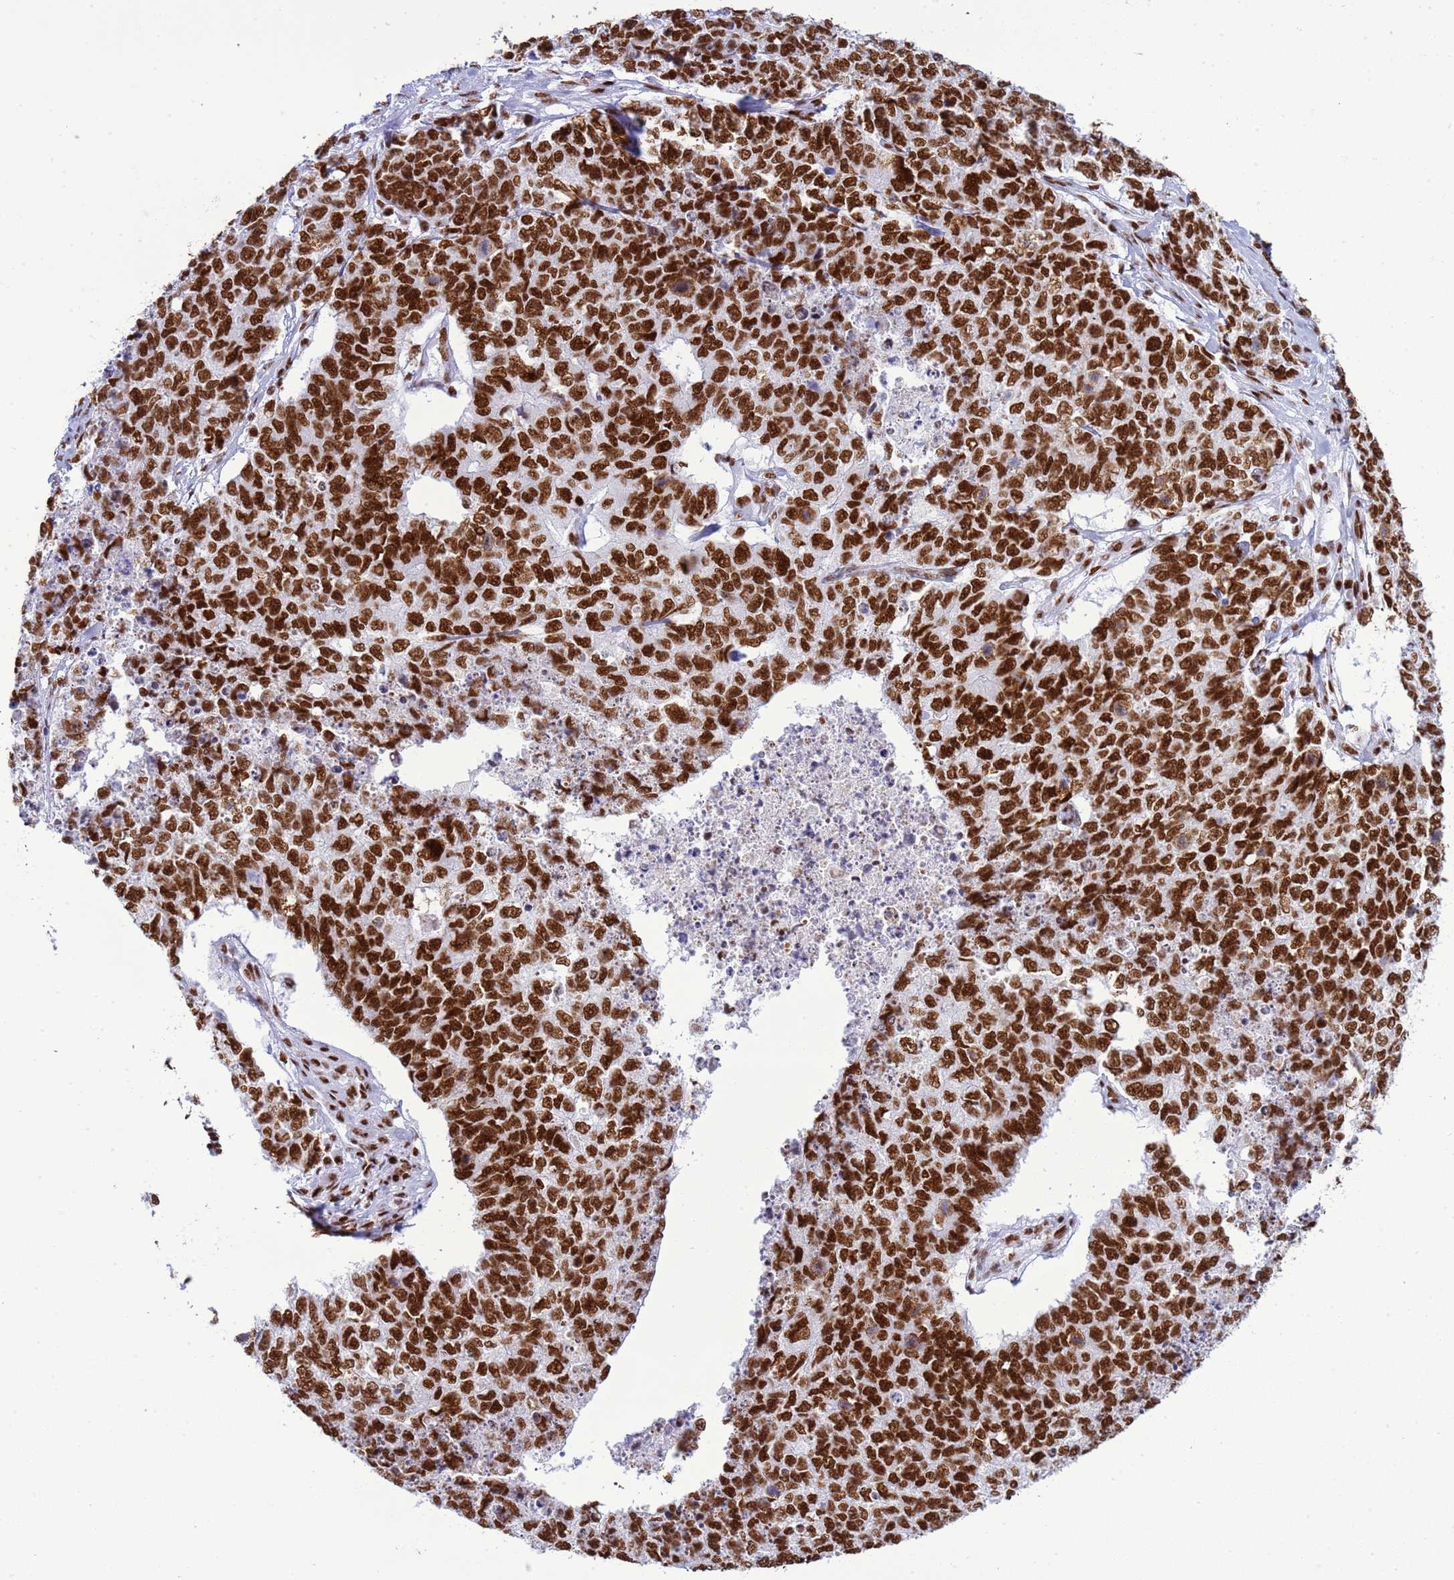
{"staining": {"intensity": "strong", "quantity": ">75%", "location": "nuclear"}, "tissue": "cervical cancer", "cell_type": "Tumor cells", "image_type": "cancer", "snomed": [{"axis": "morphology", "description": "Squamous cell carcinoma, NOS"}, {"axis": "topography", "description": "Cervix"}], "caption": "Protein staining shows strong nuclear expression in approximately >75% of tumor cells in squamous cell carcinoma (cervical).", "gene": "RALY", "patient": {"sex": "female", "age": 63}}